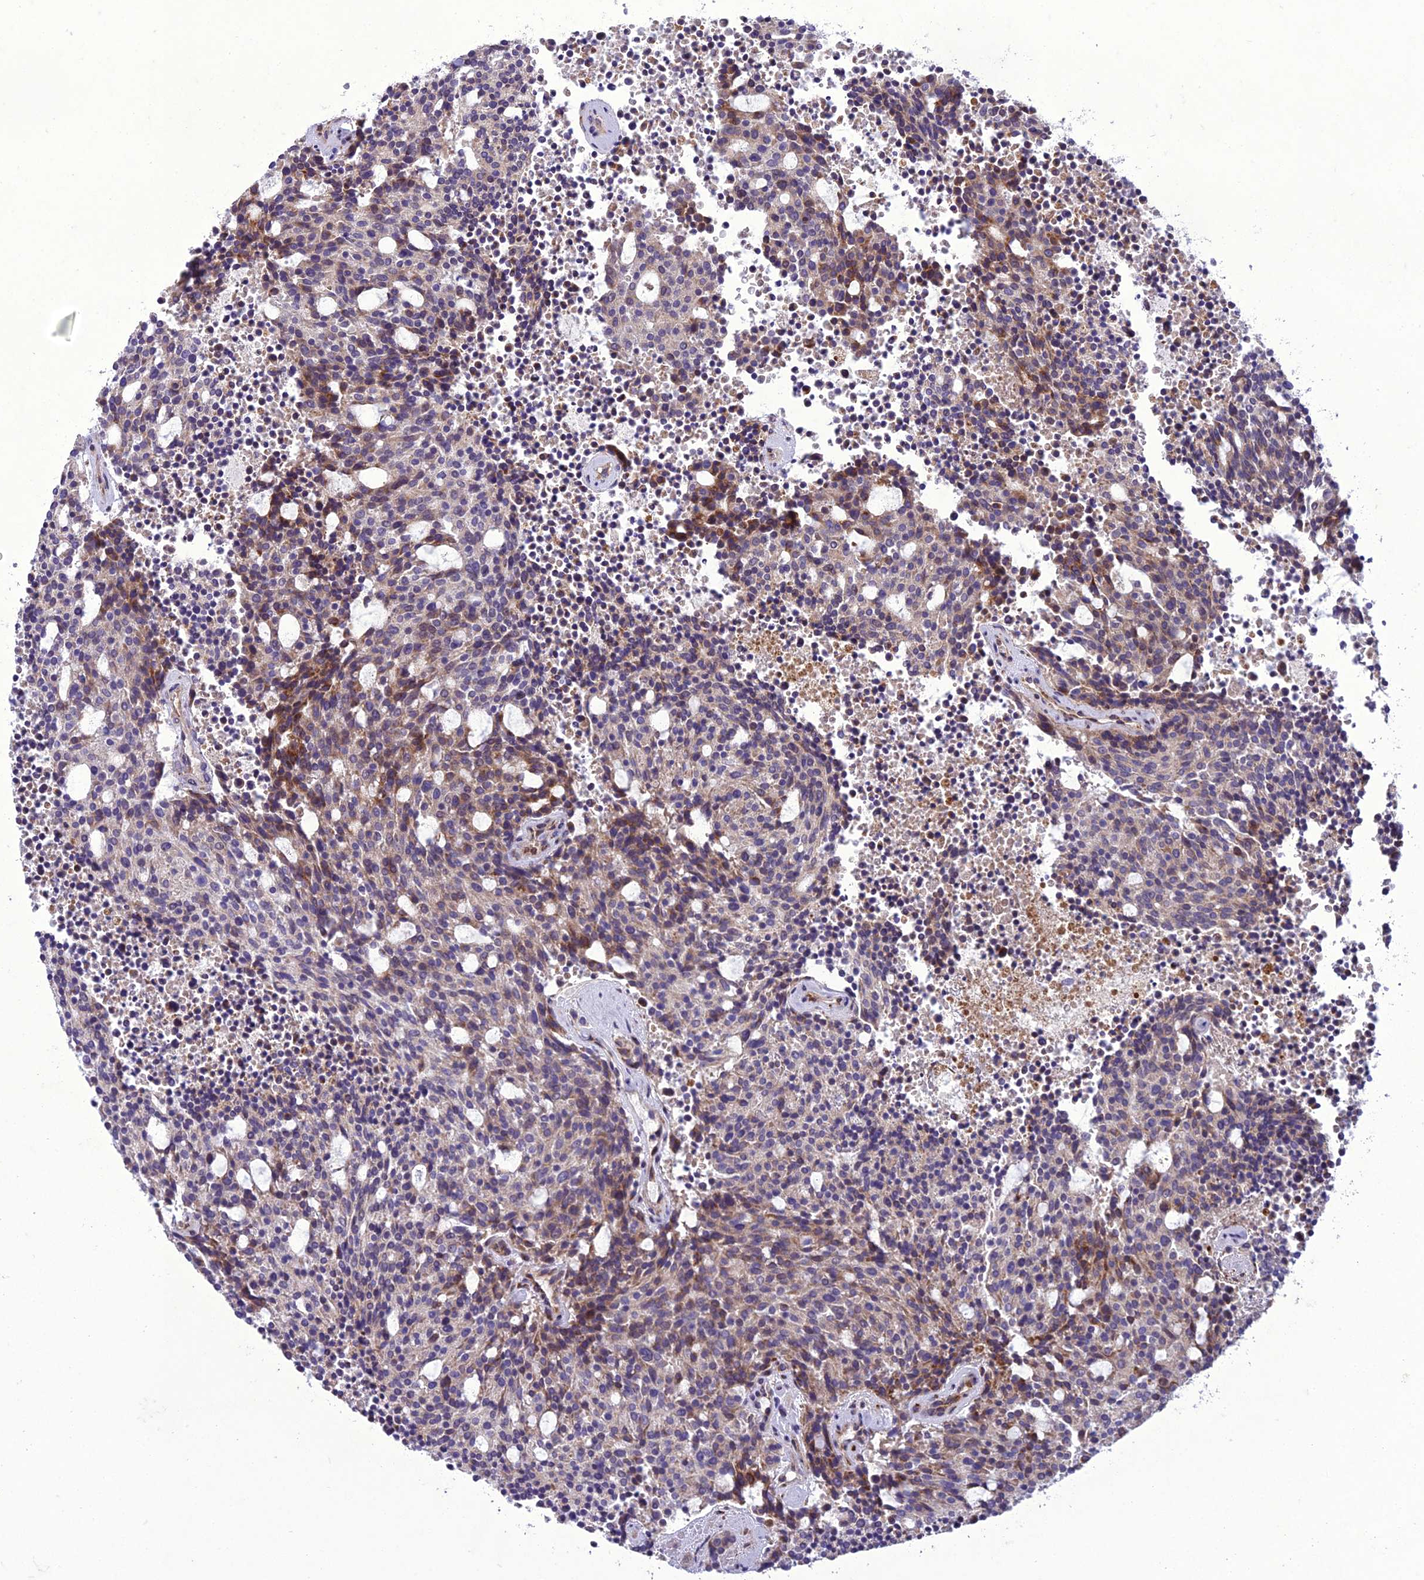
{"staining": {"intensity": "moderate", "quantity": "<25%", "location": "cytoplasmic/membranous"}, "tissue": "carcinoid", "cell_type": "Tumor cells", "image_type": "cancer", "snomed": [{"axis": "morphology", "description": "Carcinoid, malignant, NOS"}, {"axis": "topography", "description": "Pancreas"}], "caption": "A histopathology image of human carcinoid (malignant) stained for a protein reveals moderate cytoplasmic/membranous brown staining in tumor cells. Nuclei are stained in blue.", "gene": "ADIPOR2", "patient": {"sex": "female", "age": 54}}